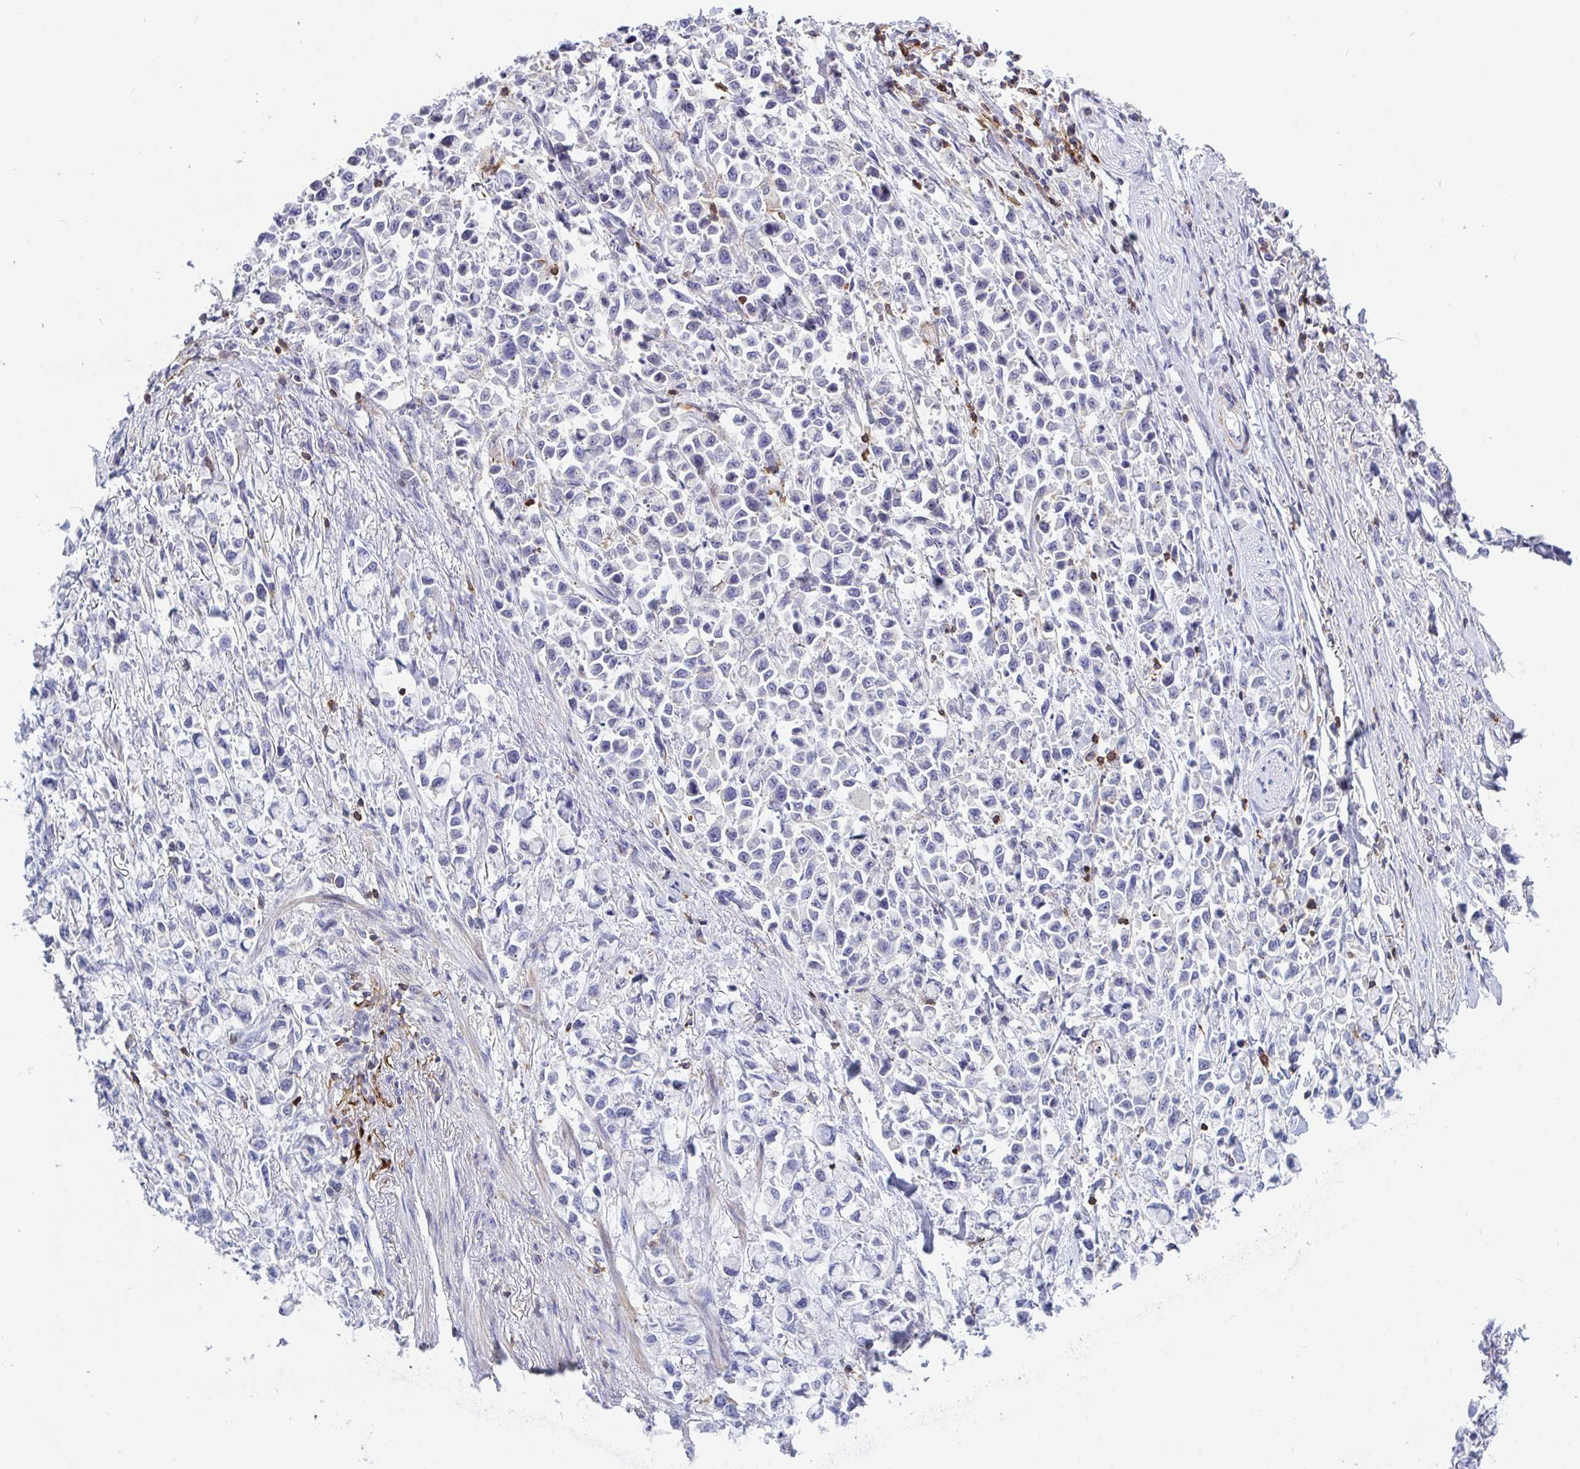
{"staining": {"intensity": "negative", "quantity": "none", "location": "none"}, "tissue": "stomach cancer", "cell_type": "Tumor cells", "image_type": "cancer", "snomed": [{"axis": "morphology", "description": "Adenocarcinoma, NOS"}, {"axis": "topography", "description": "Stomach"}], "caption": "This is an IHC photomicrograph of stomach adenocarcinoma. There is no positivity in tumor cells.", "gene": "FRMD3", "patient": {"sex": "female", "age": 81}}